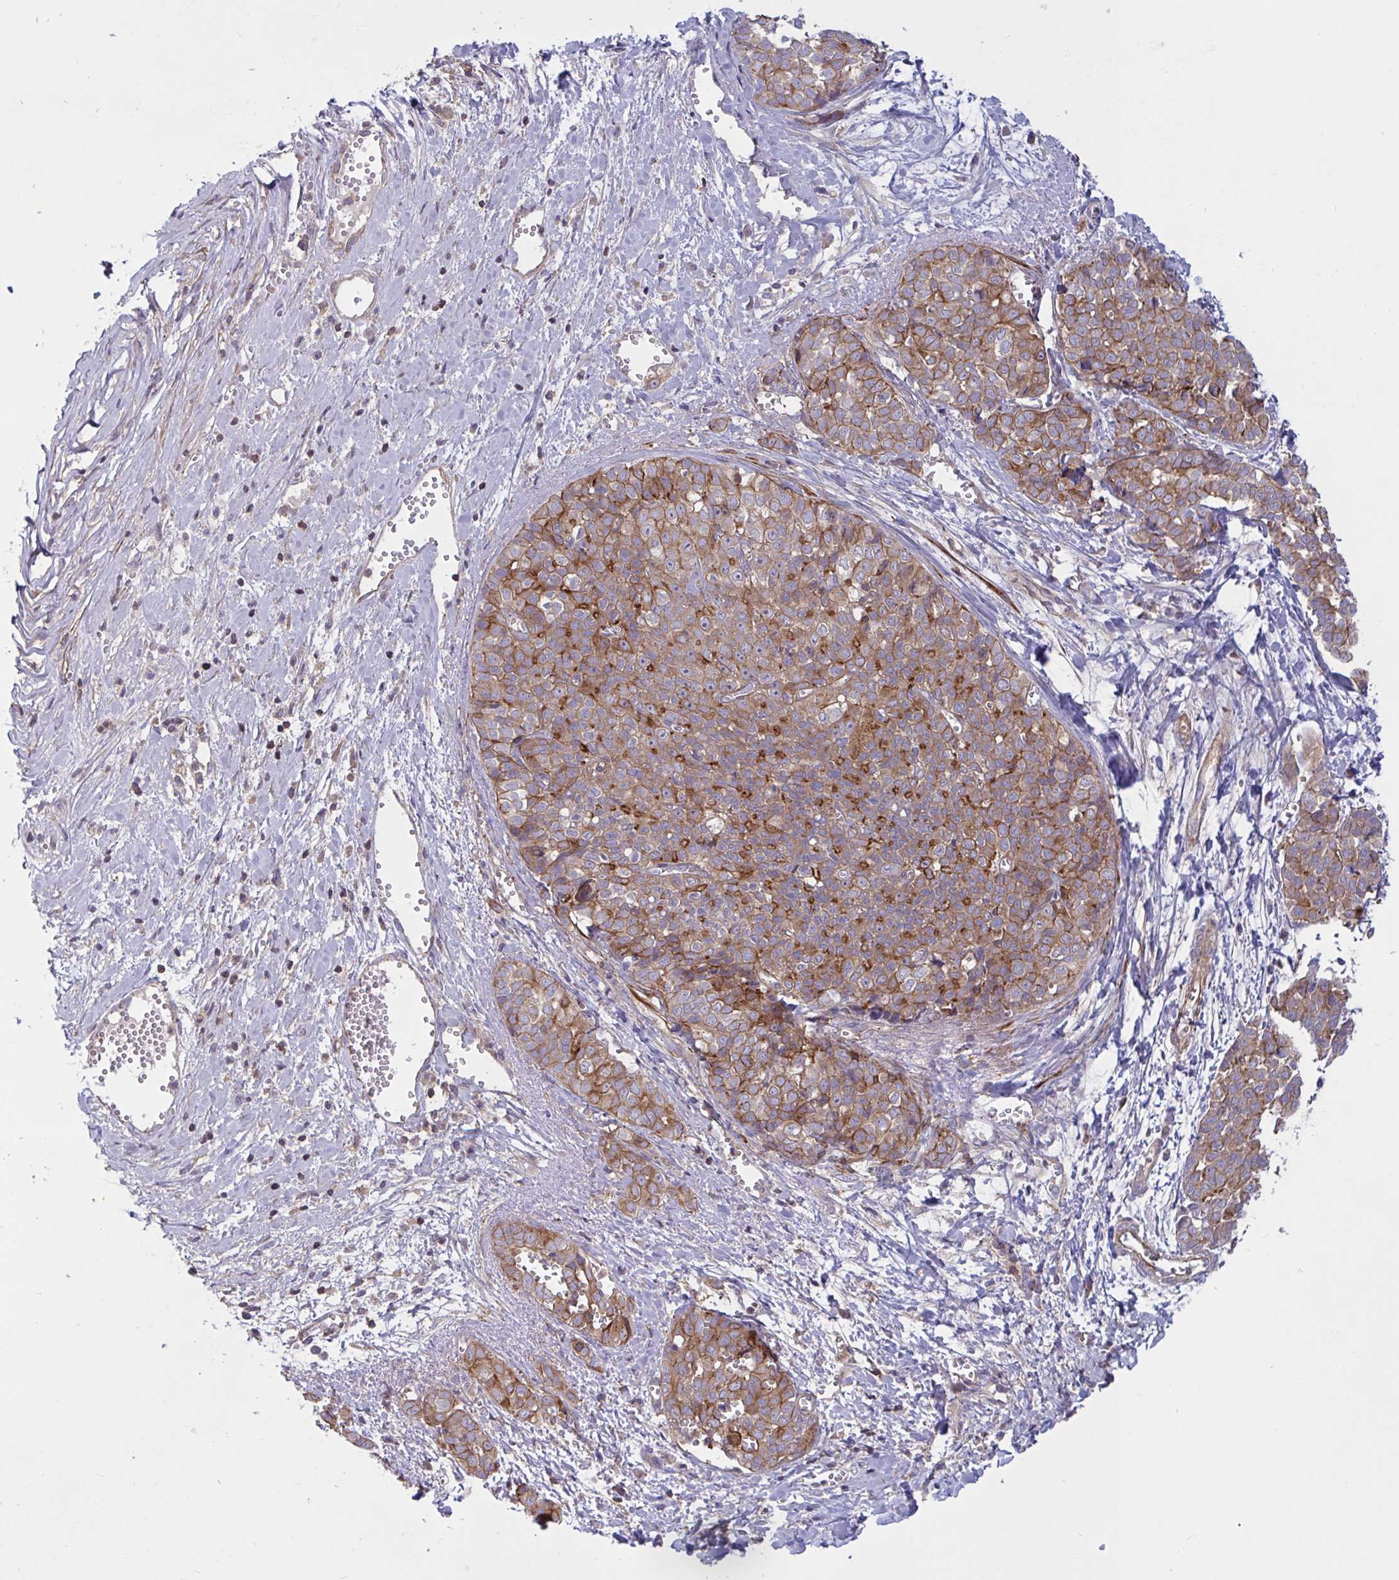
{"staining": {"intensity": "moderate", "quantity": ">75%", "location": "cytoplasmic/membranous"}, "tissue": "liver cancer", "cell_type": "Tumor cells", "image_type": "cancer", "snomed": [{"axis": "morphology", "description": "Cholangiocarcinoma"}, {"axis": "topography", "description": "Liver"}], "caption": "Brown immunohistochemical staining in human liver cholangiocarcinoma exhibits moderate cytoplasmic/membranous expression in approximately >75% of tumor cells.", "gene": "TANK", "patient": {"sex": "female", "age": 77}}